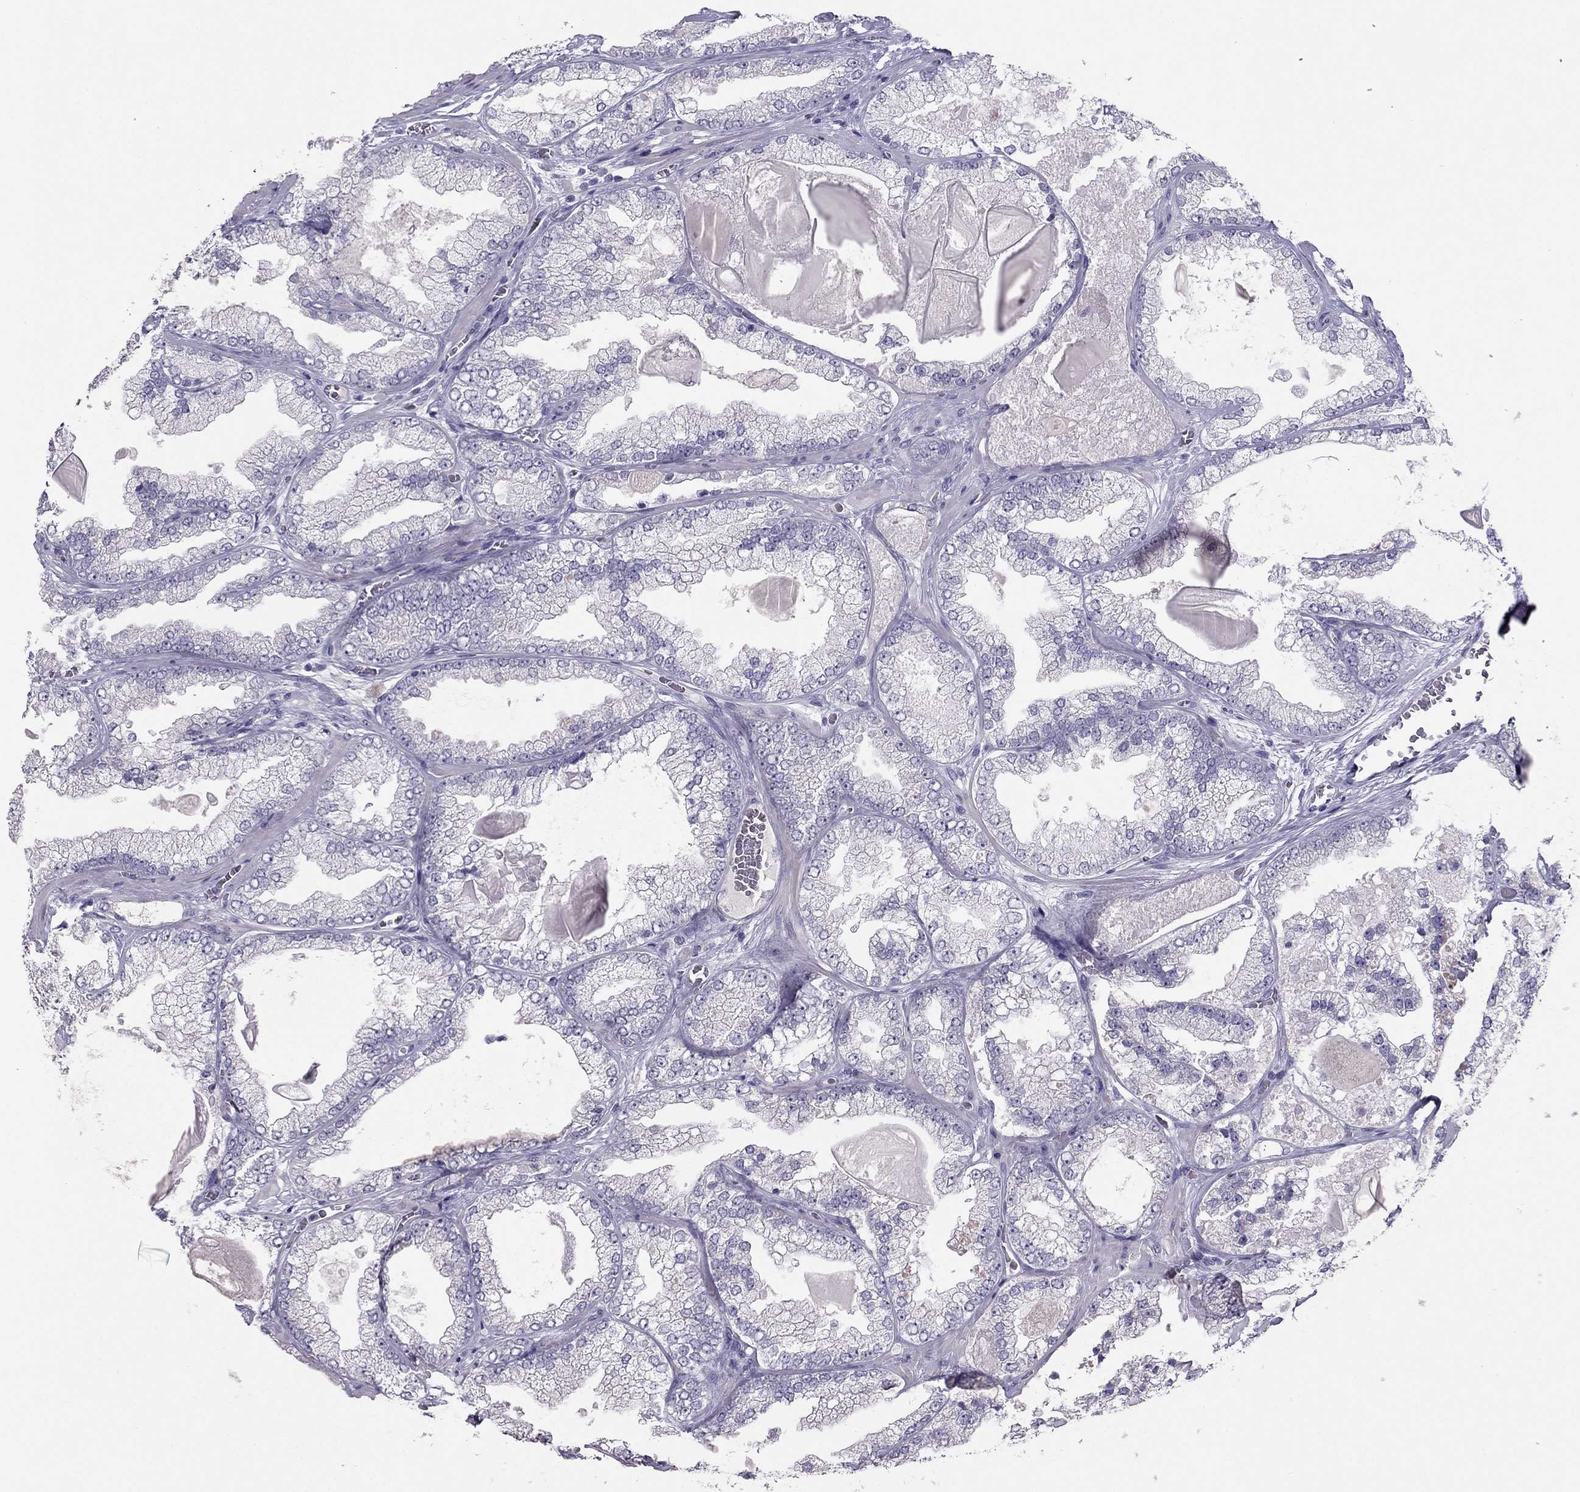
{"staining": {"intensity": "negative", "quantity": "none", "location": "none"}, "tissue": "prostate cancer", "cell_type": "Tumor cells", "image_type": "cancer", "snomed": [{"axis": "morphology", "description": "Adenocarcinoma, Low grade"}, {"axis": "topography", "description": "Prostate"}], "caption": "Immunohistochemical staining of low-grade adenocarcinoma (prostate) exhibits no significant expression in tumor cells. (Immunohistochemistry, brightfield microscopy, high magnification).", "gene": "RHO", "patient": {"sex": "male", "age": 57}}